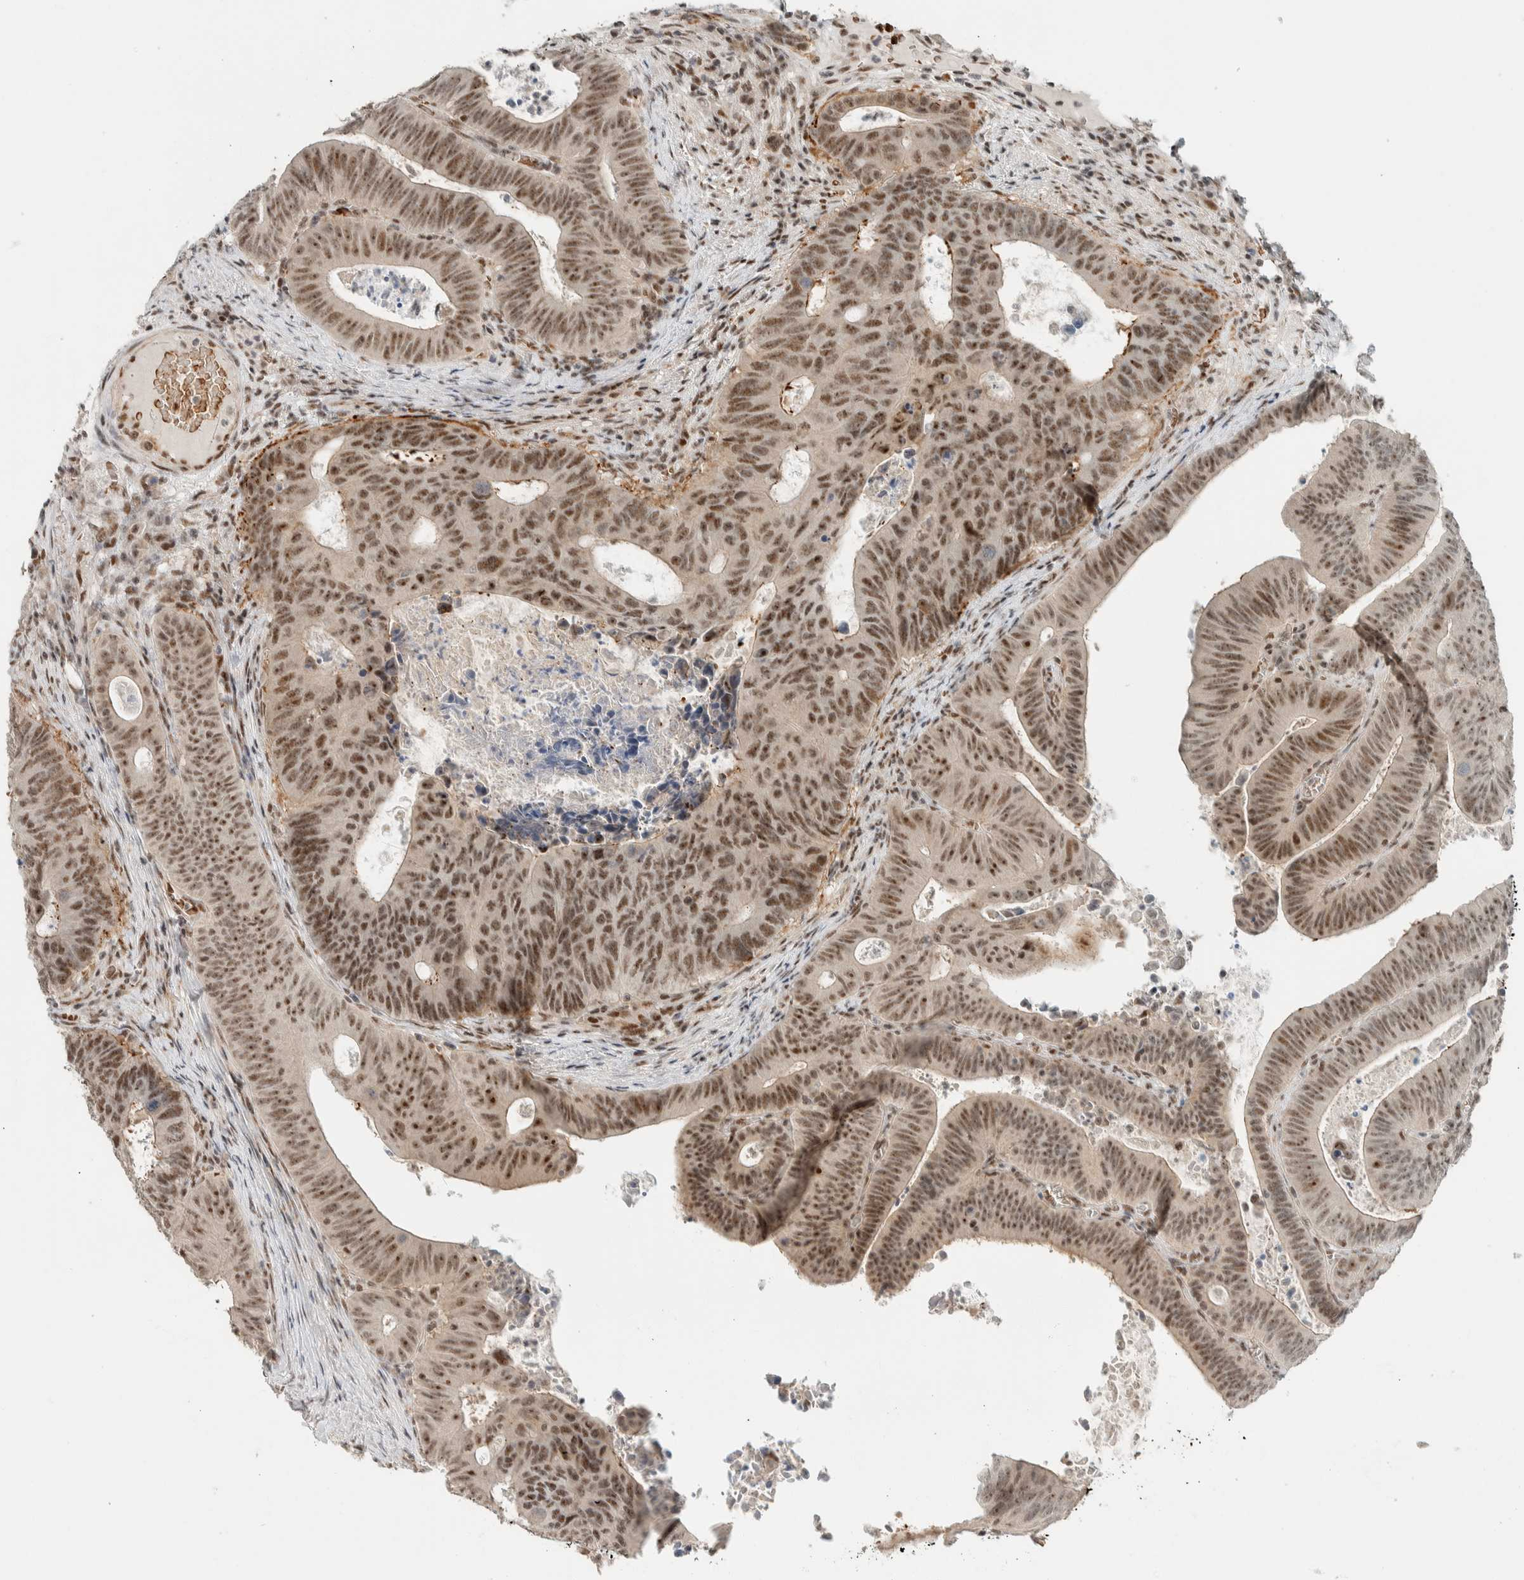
{"staining": {"intensity": "moderate", "quantity": ">75%", "location": "nuclear"}, "tissue": "colorectal cancer", "cell_type": "Tumor cells", "image_type": "cancer", "snomed": [{"axis": "morphology", "description": "Adenocarcinoma, NOS"}, {"axis": "topography", "description": "Colon"}], "caption": "High-magnification brightfield microscopy of adenocarcinoma (colorectal) stained with DAB (brown) and counterstained with hematoxylin (blue). tumor cells exhibit moderate nuclear positivity is identified in approximately>75% of cells.", "gene": "ZBTB2", "patient": {"sex": "male", "age": 87}}